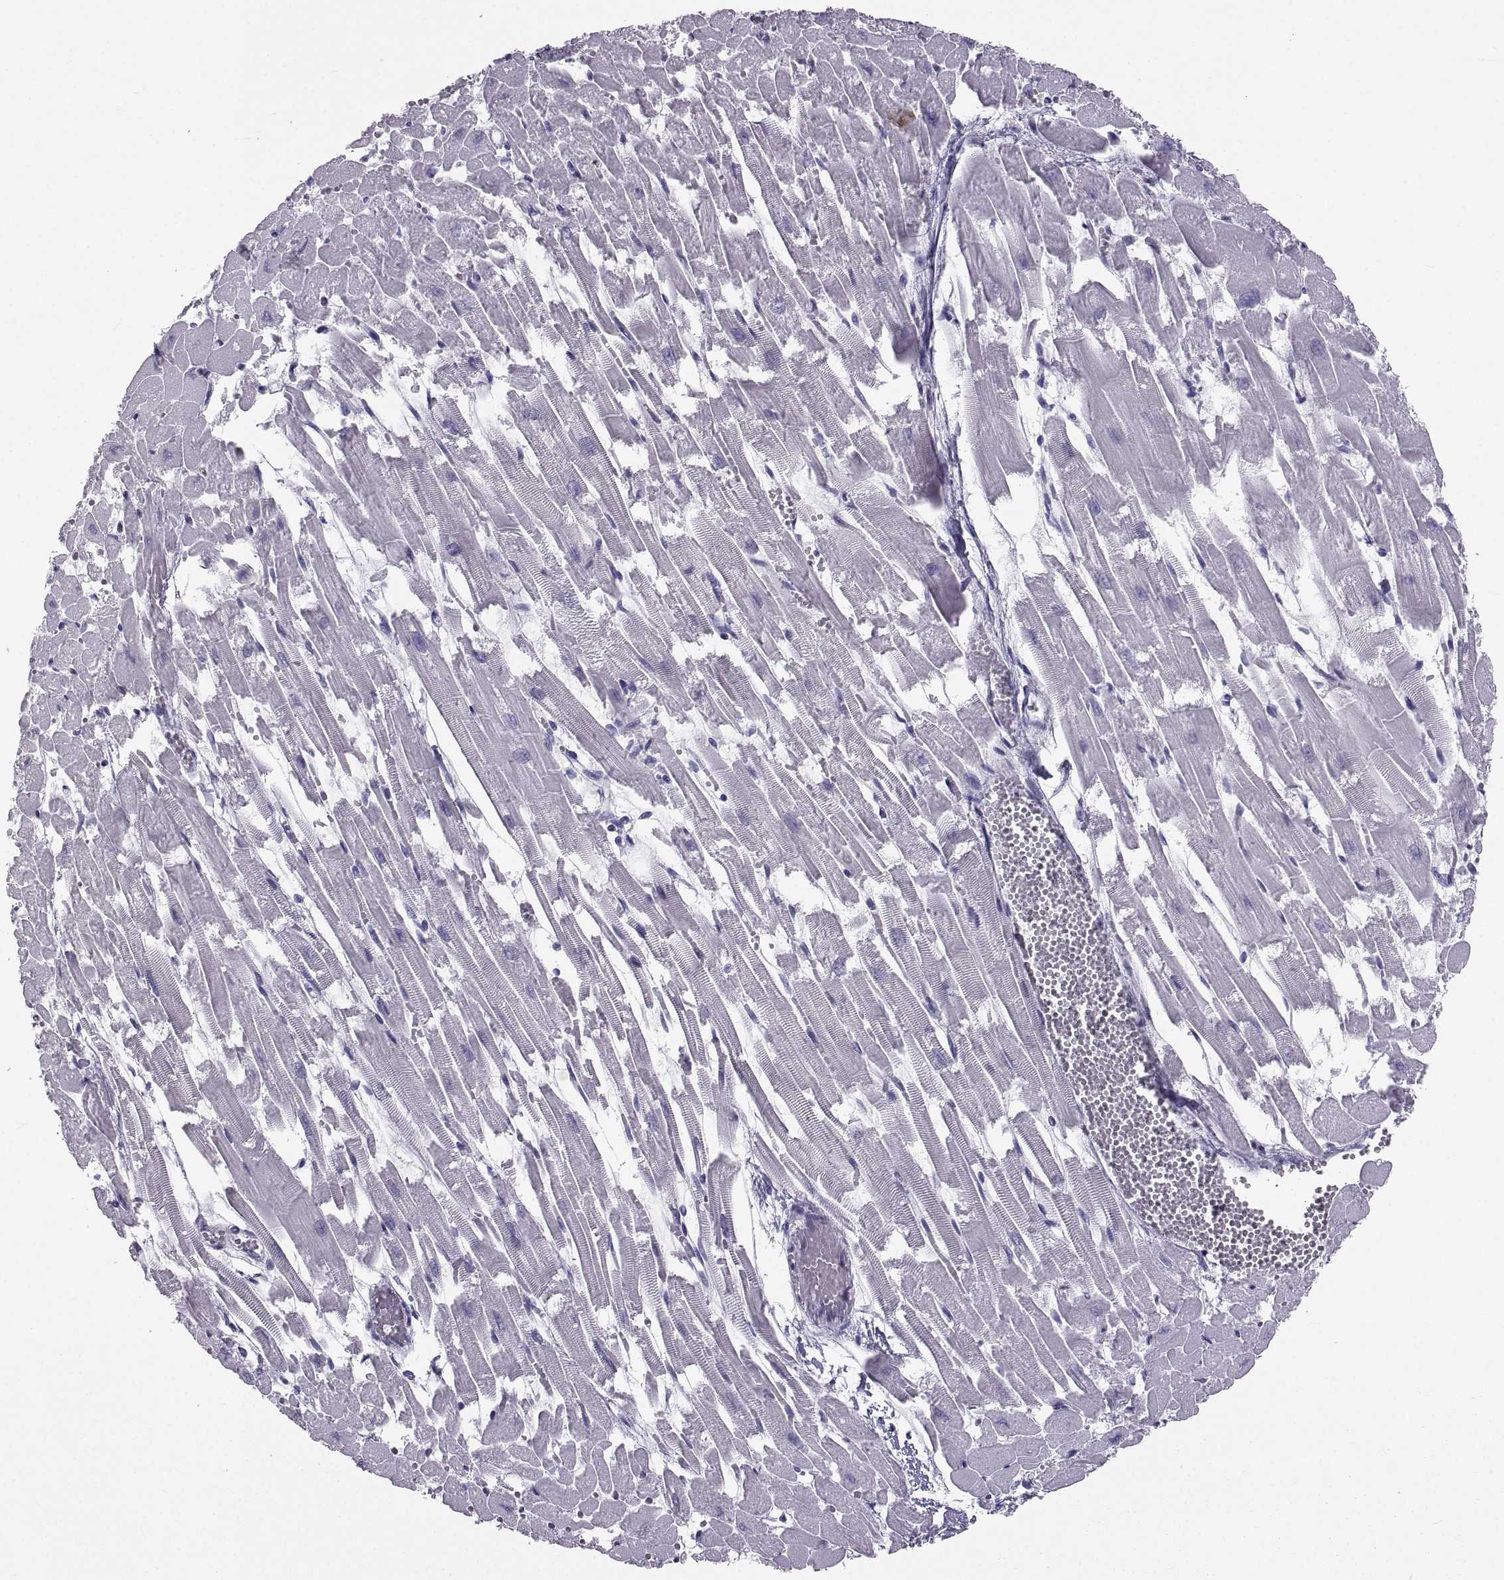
{"staining": {"intensity": "negative", "quantity": "none", "location": "none"}, "tissue": "heart muscle", "cell_type": "Cardiomyocytes", "image_type": "normal", "snomed": [{"axis": "morphology", "description": "Normal tissue, NOS"}, {"axis": "topography", "description": "Heart"}], "caption": "DAB (3,3'-diaminobenzidine) immunohistochemical staining of normal heart muscle exhibits no significant expression in cardiomyocytes. (DAB IHC with hematoxylin counter stain).", "gene": "PCSK1N", "patient": {"sex": "female", "age": 52}}